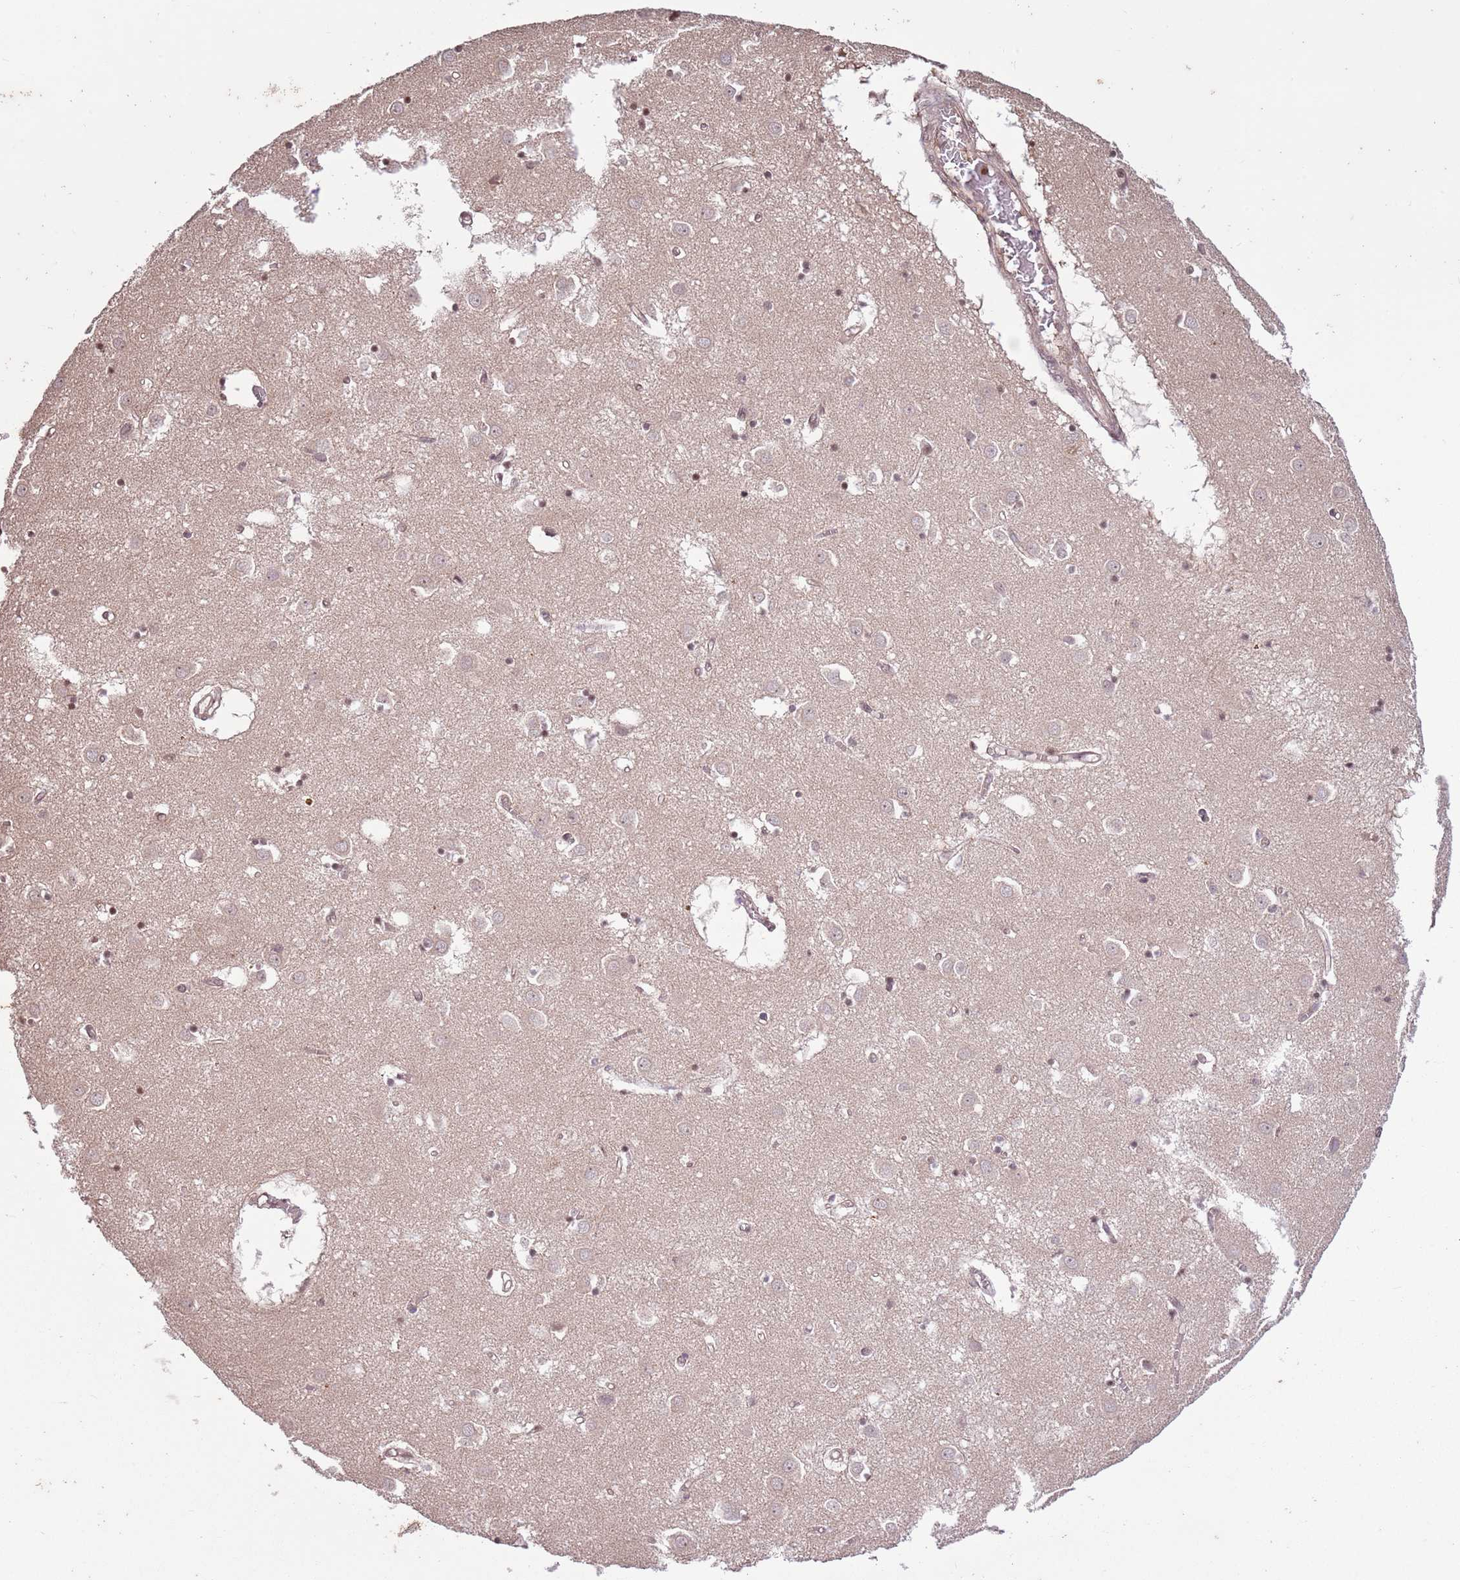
{"staining": {"intensity": "moderate", "quantity": "<25%", "location": "nuclear"}, "tissue": "caudate", "cell_type": "Glial cells", "image_type": "normal", "snomed": [{"axis": "morphology", "description": "Normal tissue, NOS"}, {"axis": "topography", "description": "Lateral ventricle wall"}], "caption": "Caudate stained with immunohistochemistry demonstrates moderate nuclear positivity in about <25% of glial cells. The staining was performed using DAB, with brown indicating positive protein expression. Nuclei are stained blue with hematoxylin.", "gene": "CAPN9", "patient": {"sex": "male", "age": 70}}